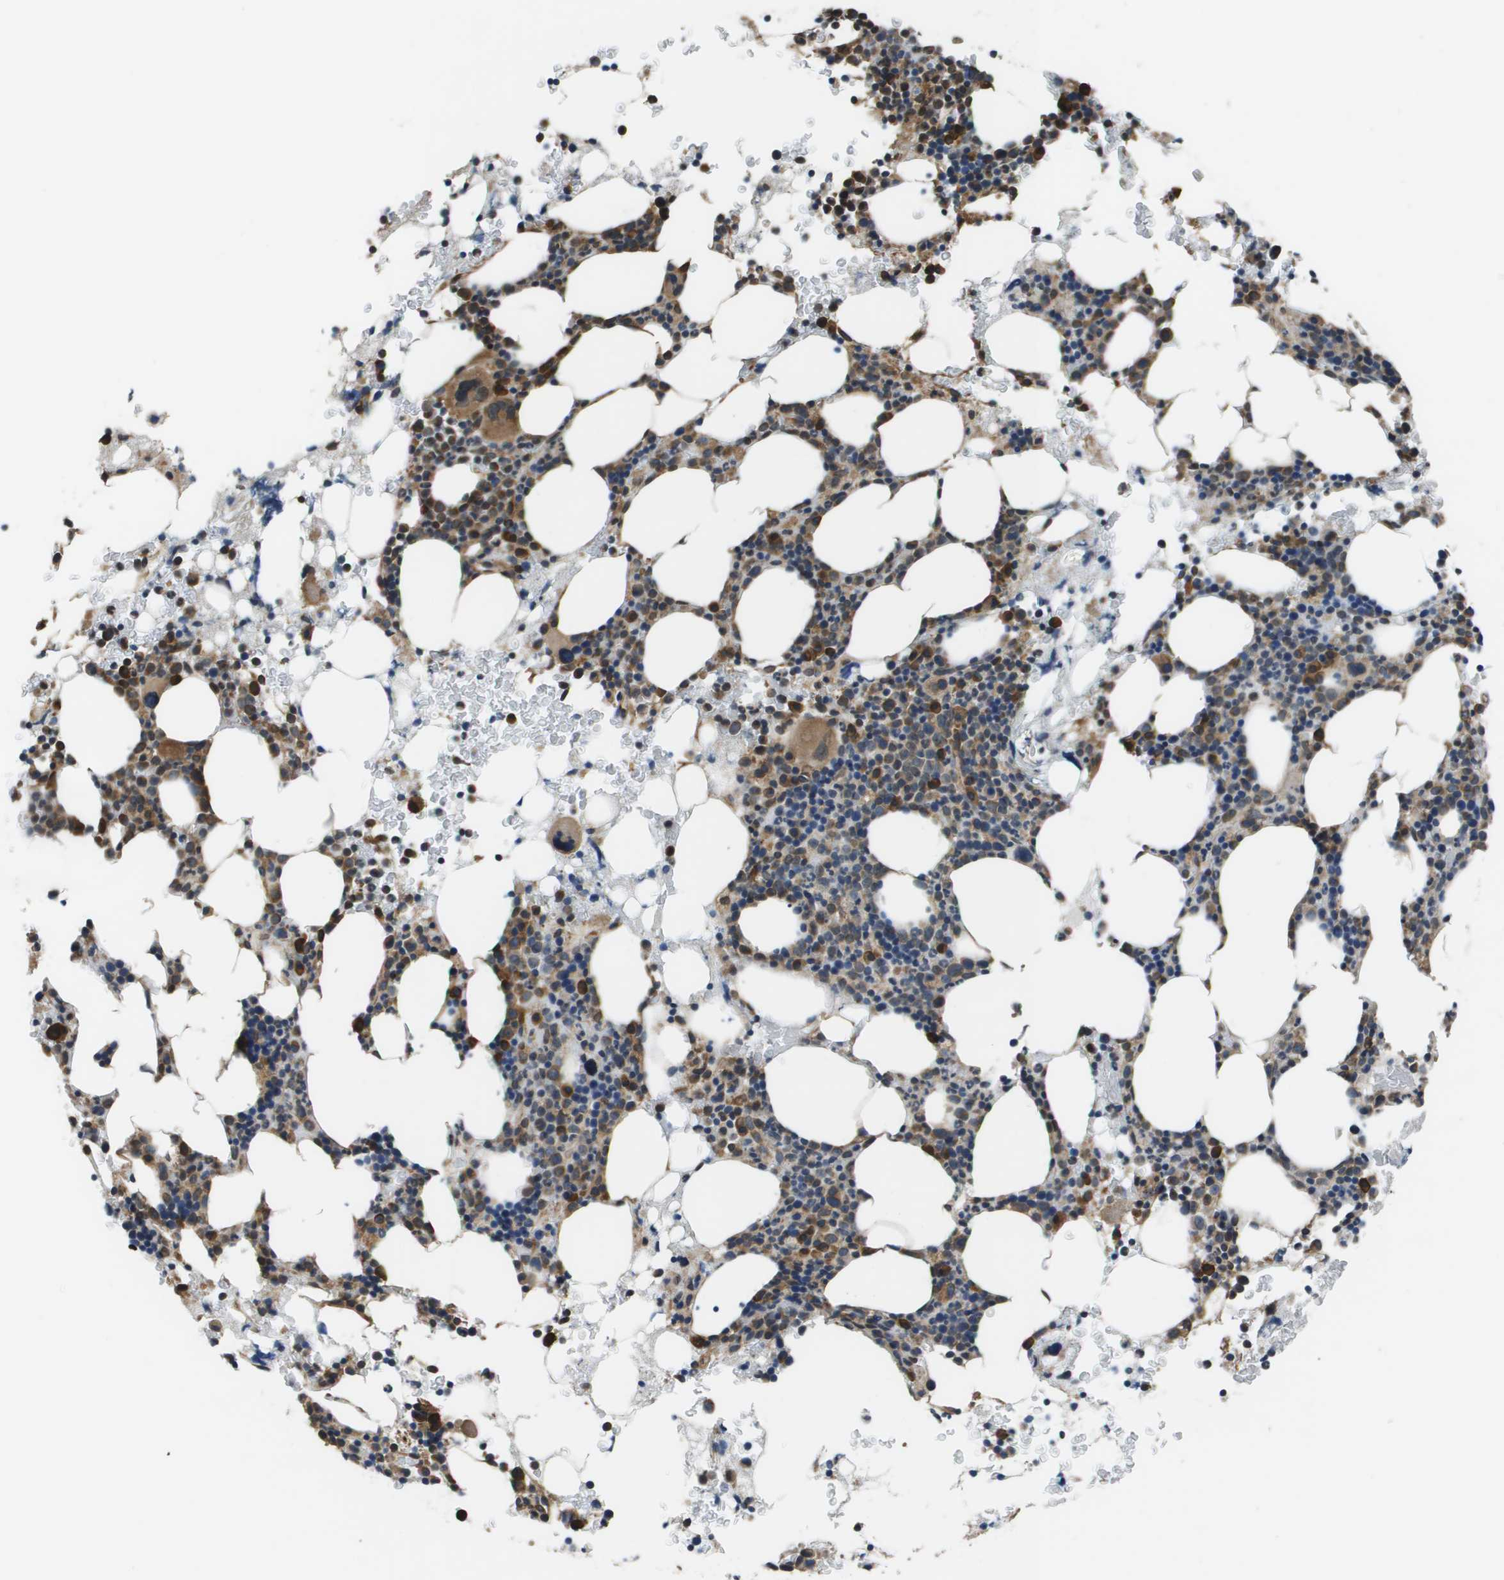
{"staining": {"intensity": "moderate", "quantity": "25%-75%", "location": "cytoplasmic/membranous"}, "tissue": "bone marrow", "cell_type": "Hematopoietic cells", "image_type": "normal", "snomed": [{"axis": "morphology", "description": "Normal tissue, NOS"}, {"axis": "morphology", "description": "Inflammation, NOS"}, {"axis": "topography", "description": "Bone marrow"}], "caption": "This histopathology image reveals immunohistochemistry staining of benign bone marrow, with medium moderate cytoplasmic/membranous staining in about 25%-75% of hematopoietic cells.", "gene": "SEC62", "patient": {"sex": "female", "age": 84}}